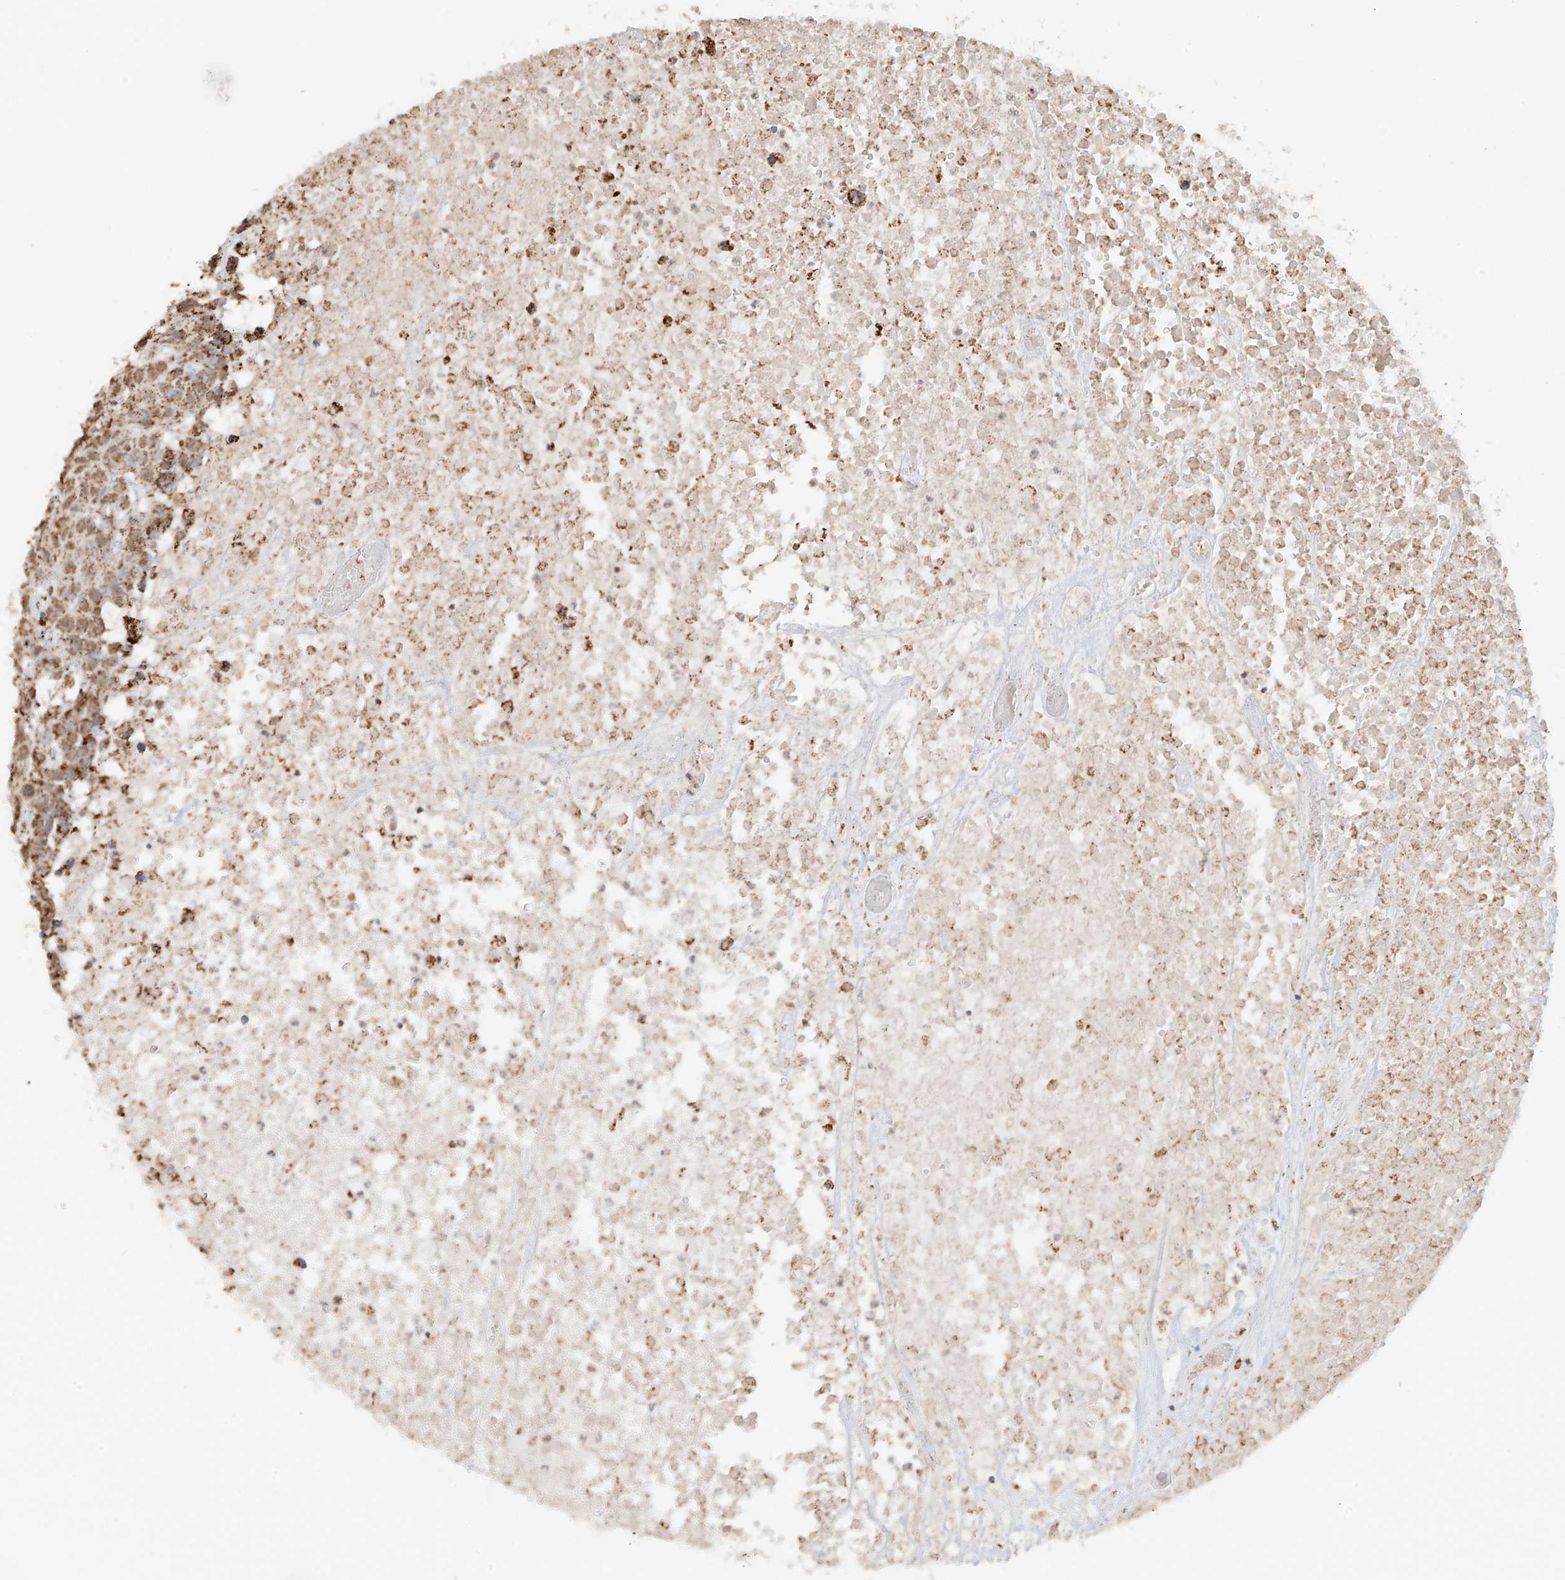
{"staining": {"intensity": "moderate", "quantity": ">75%", "location": "cytoplasmic/membranous"}, "tissue": "head and neck cancer", "cell_type": "Tumor cells", "image_type": "cancer", "snomed": [{"axis": "morphology", "description": "Squamous cell carcinoma, NOS"}, {"axis": "topography", "description": "Head-Neck"}], "caption": "Protein staining of squamous cell carcinoma (head and neck) tissue exhibits moderate cytoplasmic/membranous positivity in approximately >75% of tumor cells. The staining is performed using DAB brown chromogen to label protein expression. The nuclei are counter-stained blue using hematoxylin.", "gene": "MIPEP", "patient": {"sex": "male", "age": 66}}